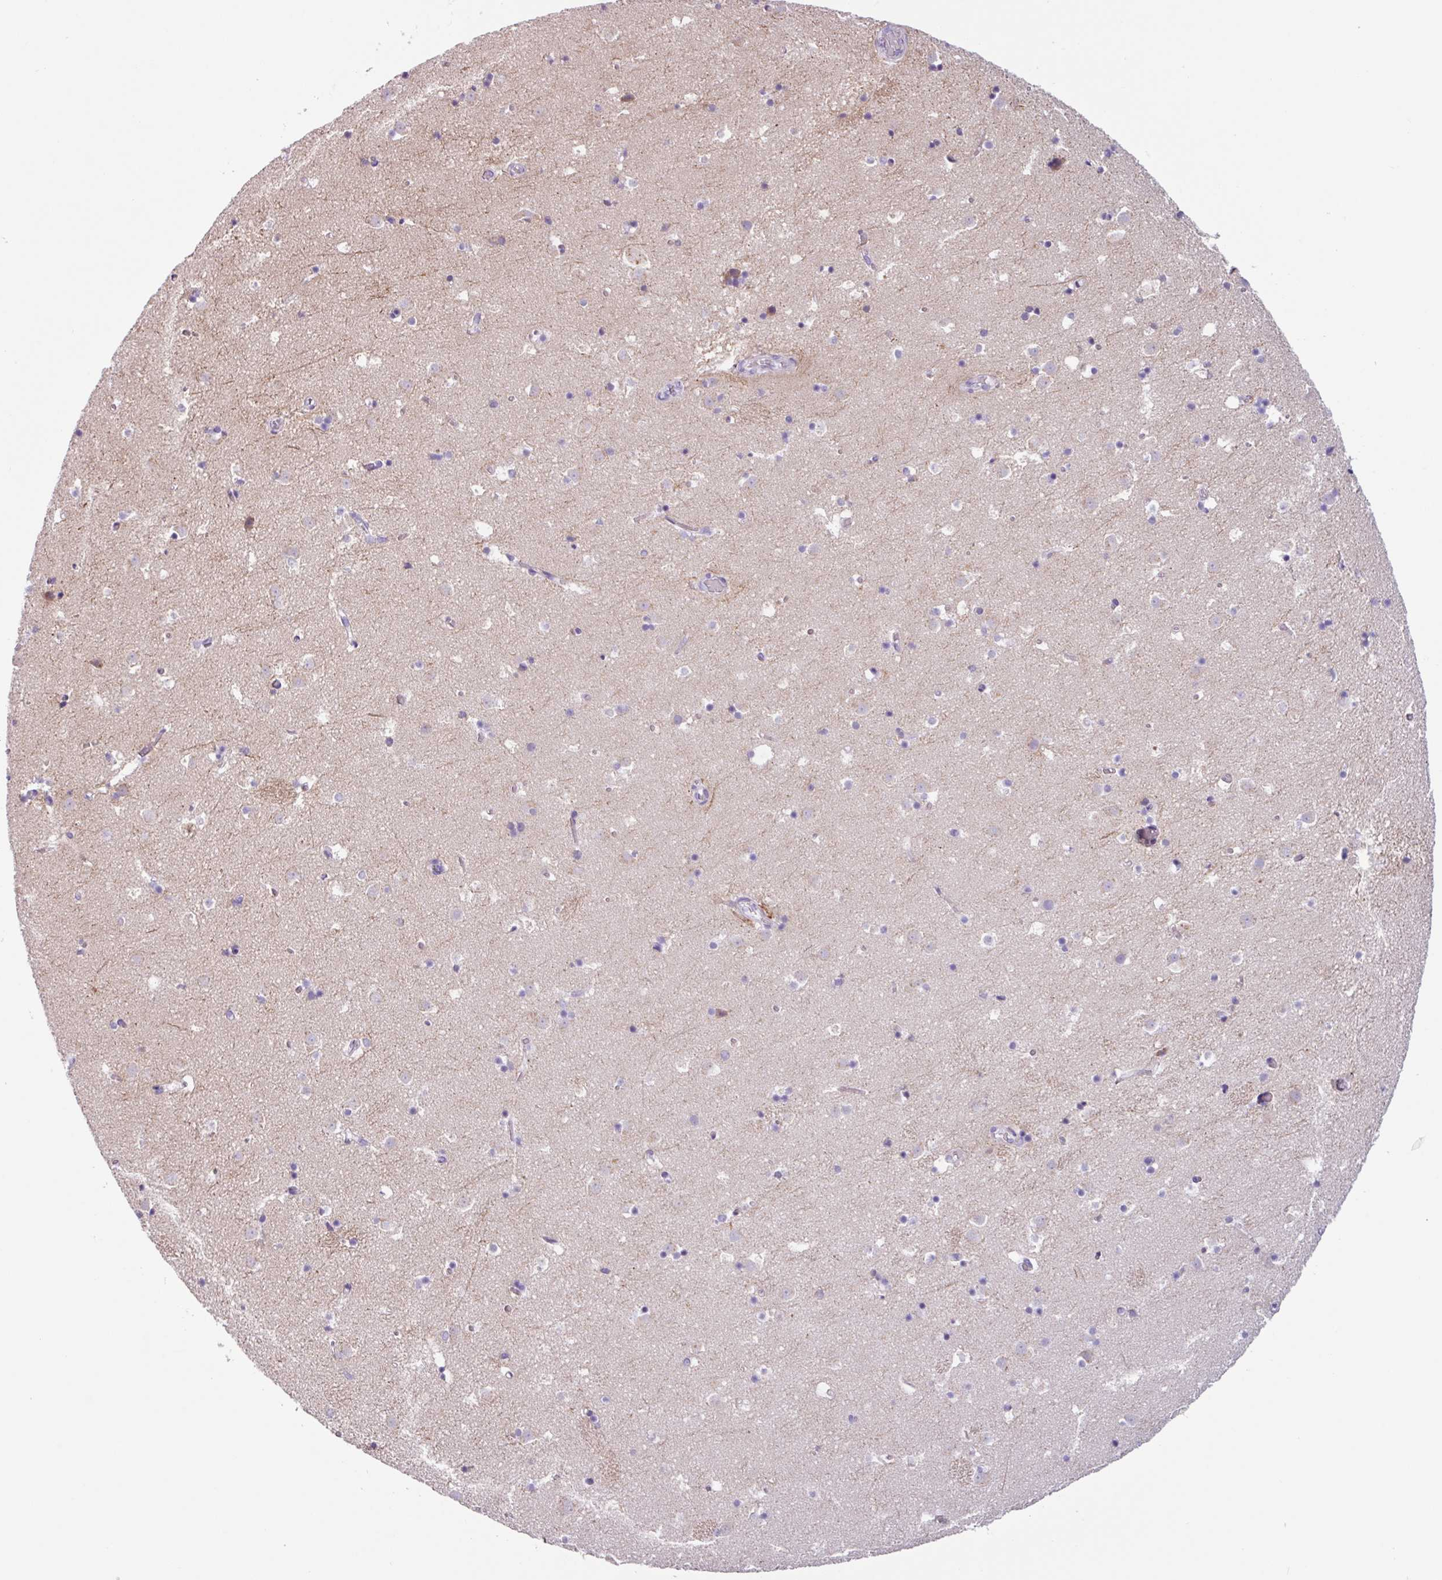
{"staining": {"intensity": "negative", "quantity": "none", "location": "none"}, "tissue": "caudate", "cell_type": "Glial cells", "image_type": "normal", "snomed": [{"axis": "morphology", "description": "Normal tissue, NOS"}, {"axis": "topography", "description": "Lateral ventricle wall"}], "caption": "DAB (3,3'-diaminobenzidine) immunohistochemical staining of normal caudate exhibits no significant positivity in glial cells.", "gene": "ADGRE1", "patient": {"sex": "male", "age": 25}}